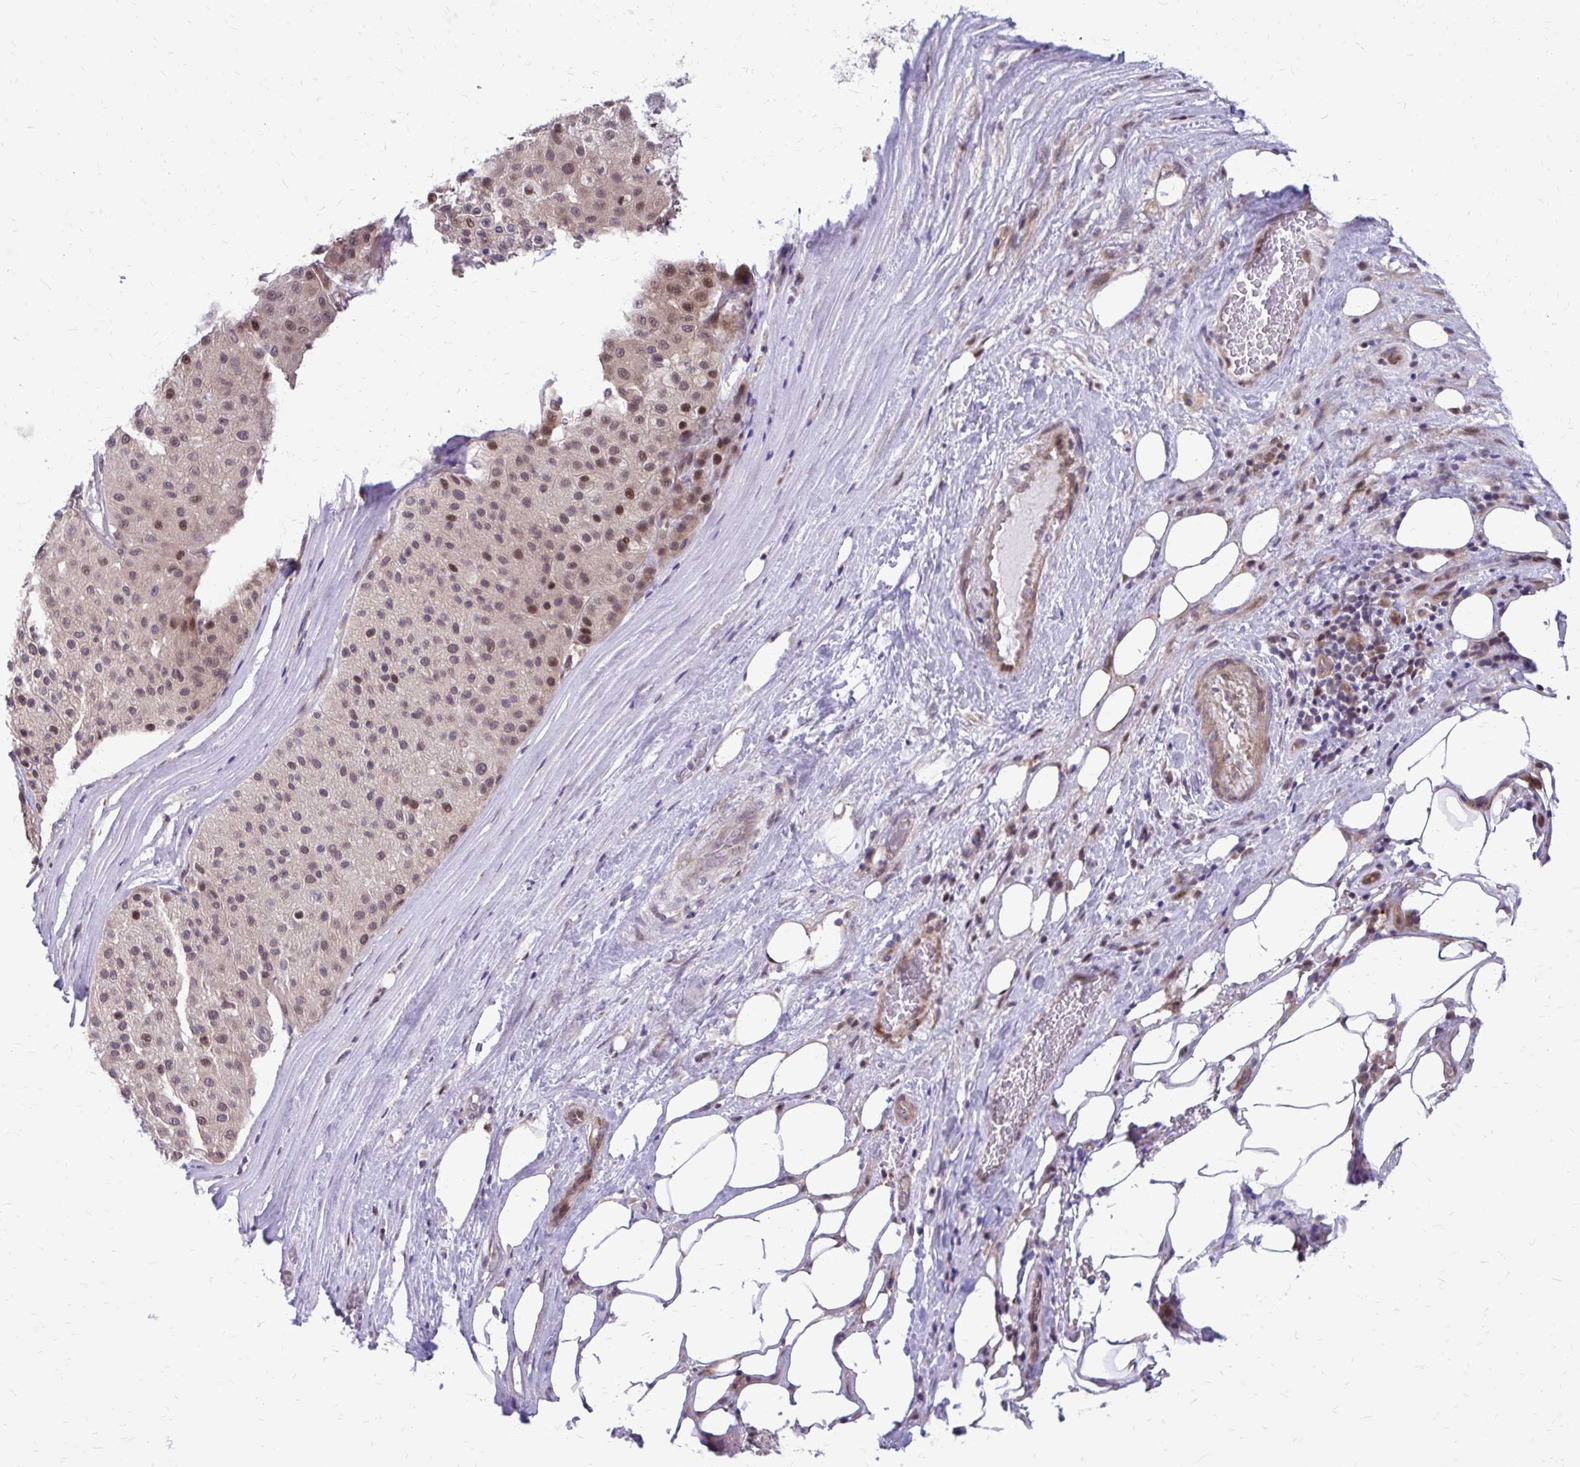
{"staining": {"intensity": "moderate", "quantity": "25%-75%", "location": "nuclear"}, "tissue": "melanoma", "cell_type": "Tumor cells", "image_type": "cancer", "snomed": [{"axis": "morphology", "description": "Malignant melanoma, Metastatic site"}, {"axis": "topography", "description": "Smooth muscle"}], "caption": "Protein staining displays moderate nuclear staining in about 25%-75% of tumor cells in malignant melanoma (metastatic site). (Stains: DAB (3,3'-diaminobenzidine) in brown, nuclei in blue, Microscopy: brightfield microscopy at high magnification).", "gene": "ANKRD30B", "patient": {"sex": "male", "age": 41}}